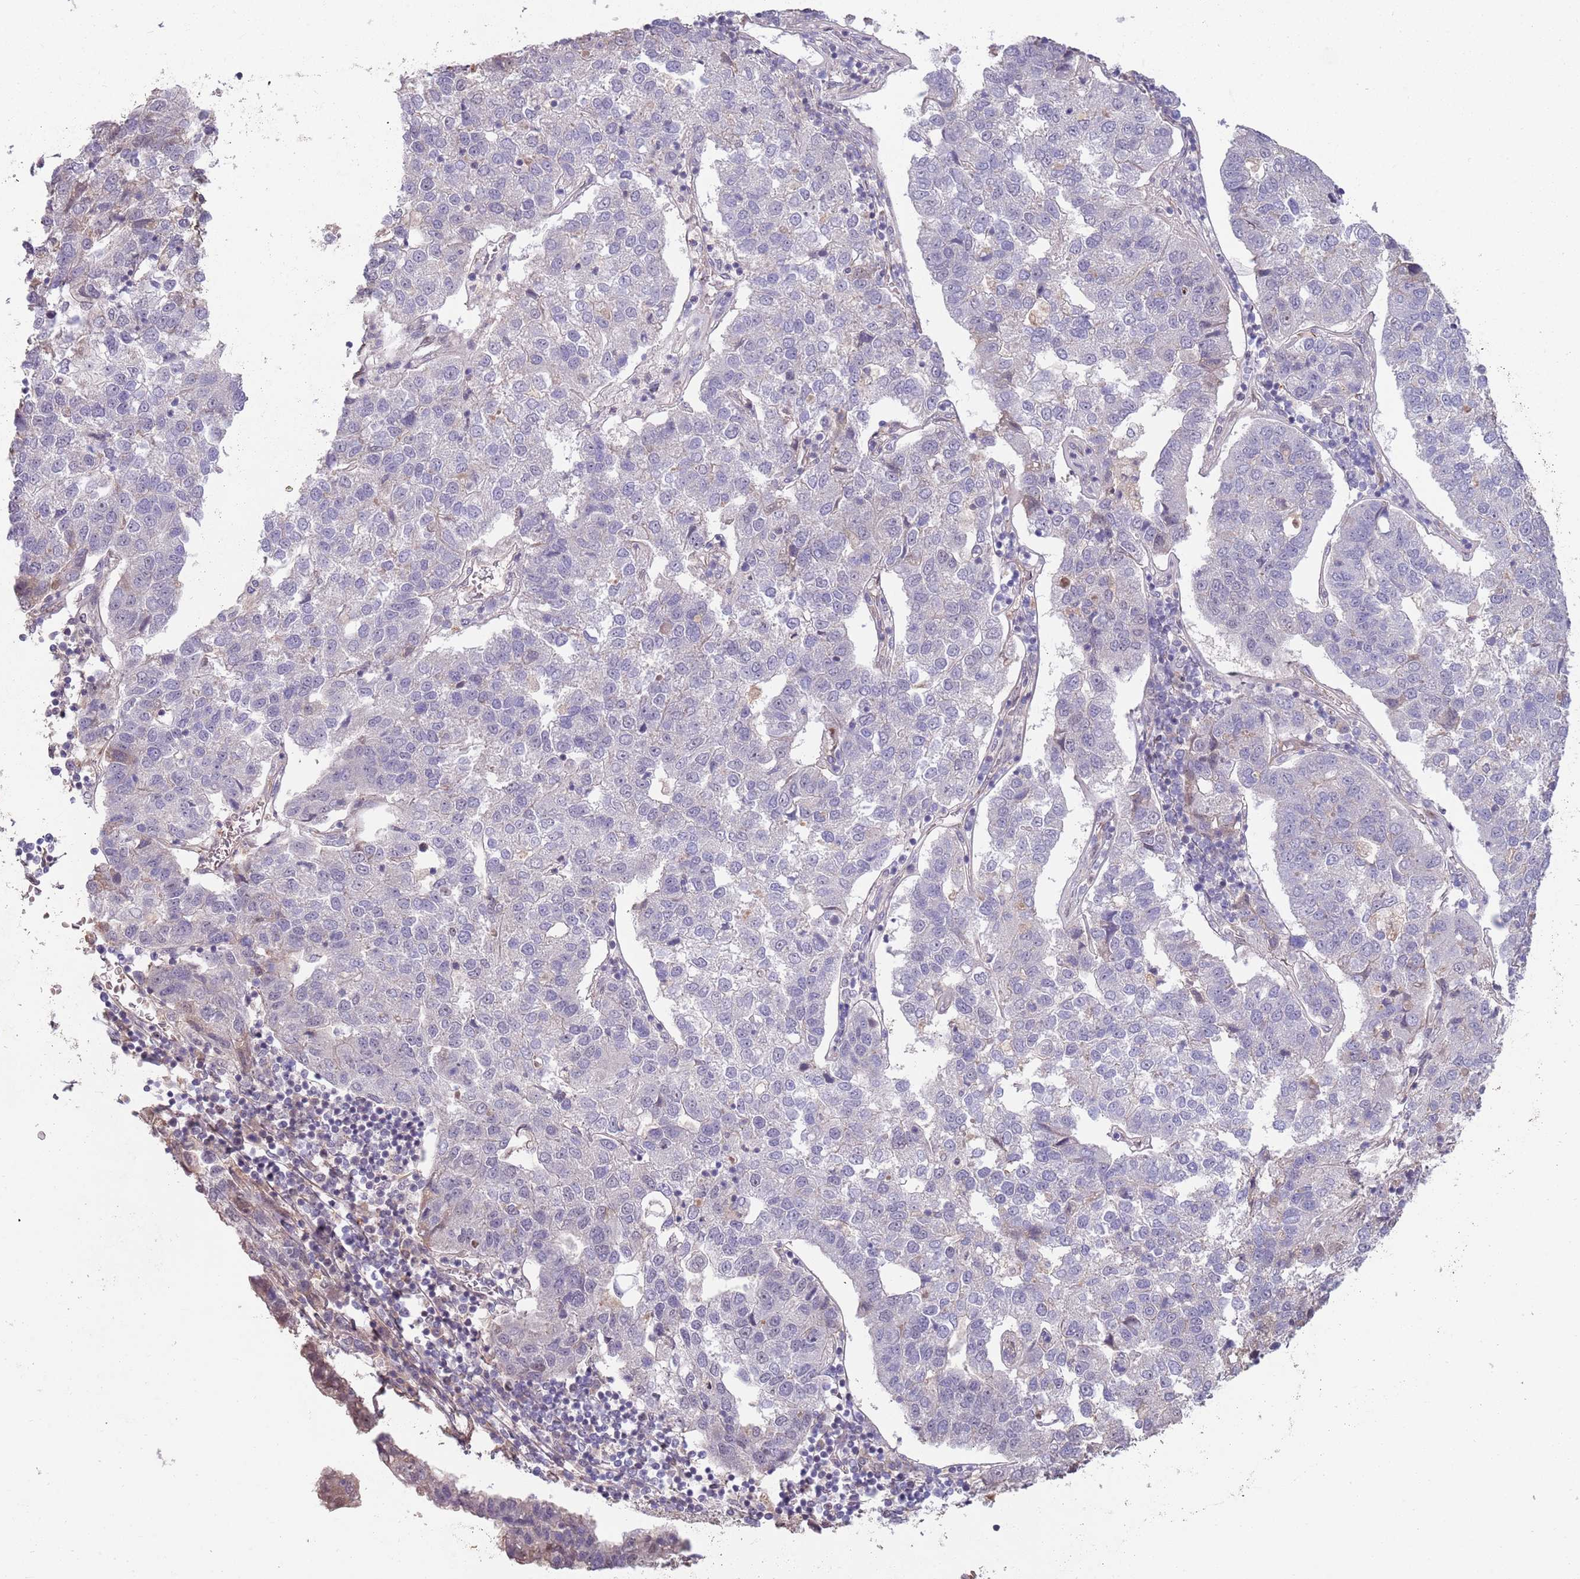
{"staining": {"intensity": "negative", "quantity": "none", "location": "none"}, "tissue": "pancreatic cancer", "cell_type": "Tumor cells", "image_type": "cancer", "snomed": [{"axis": "morphology", "description": "Adenocarcinoma, NOS"}, {"axis": "topography", "description": "Pancreas"}], "caption": "Adenocarcinoma (pancreatic) was stained to show a protein in brown. There is no significant staining in tumor cells.", "gene": "ZBTB7A", "patient": {"sex": "female", "age": 61}}